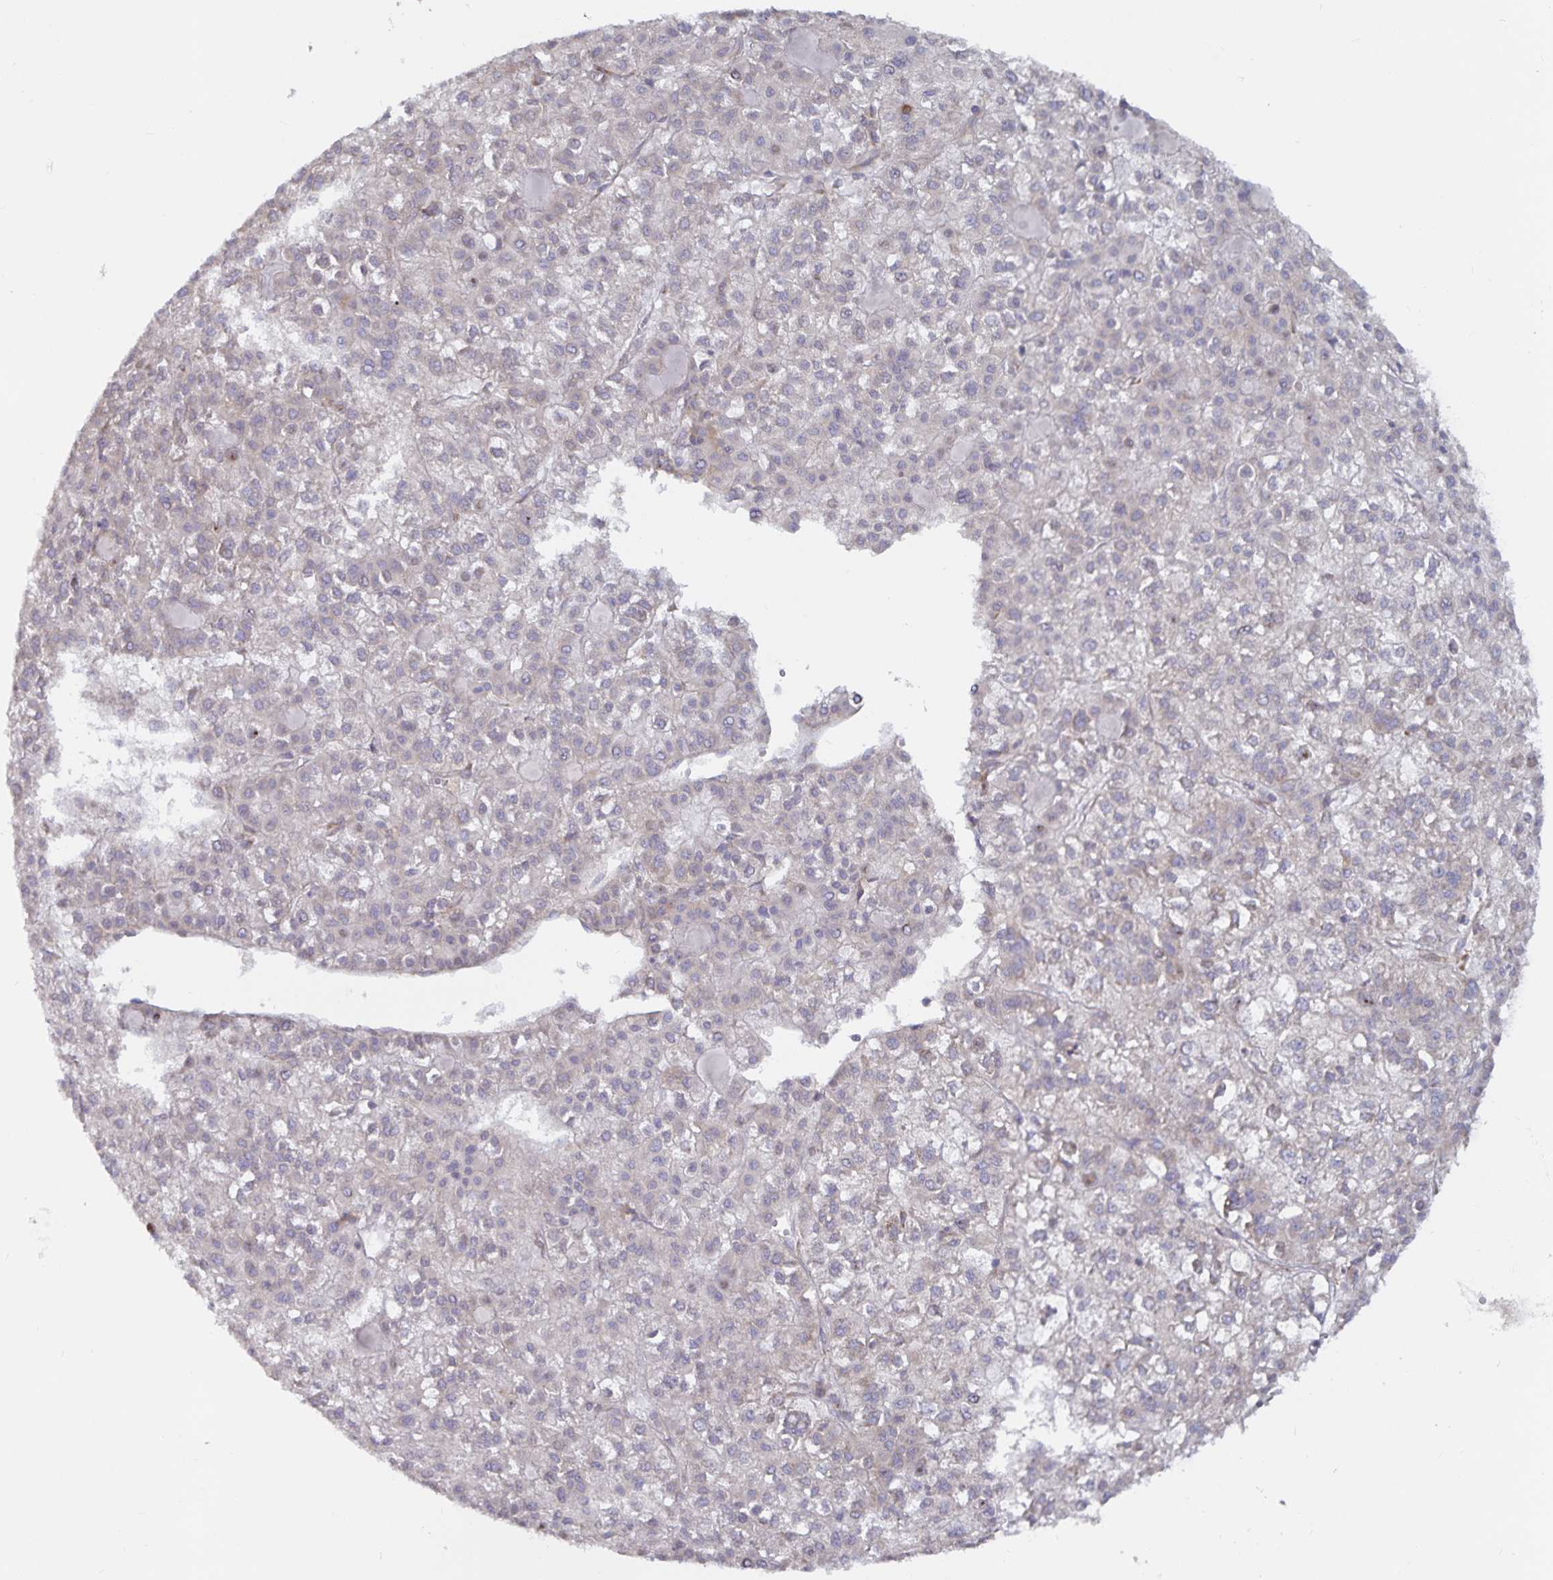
{"staining": {"intensity": "negative", "quantity": "none", "location": "none"}, "tissue": "liver cancer", "cell_type": "Tumor cells", "image_type": "cancer", "snomed": [{"axis": "morphology", "description": "Carcinoma, Hepatocellular, NOS"}, {"axis": "topography", "description": "Liver"}], "caption": "This micrograph is of liver cancer stained with immunohistochemistry to label a protein in brown with the nuclei are counter-stained blue. There is no positivity in tumor cells.", "gene": "FAM120A", "patient": {"sex": "female", "age": 43}}